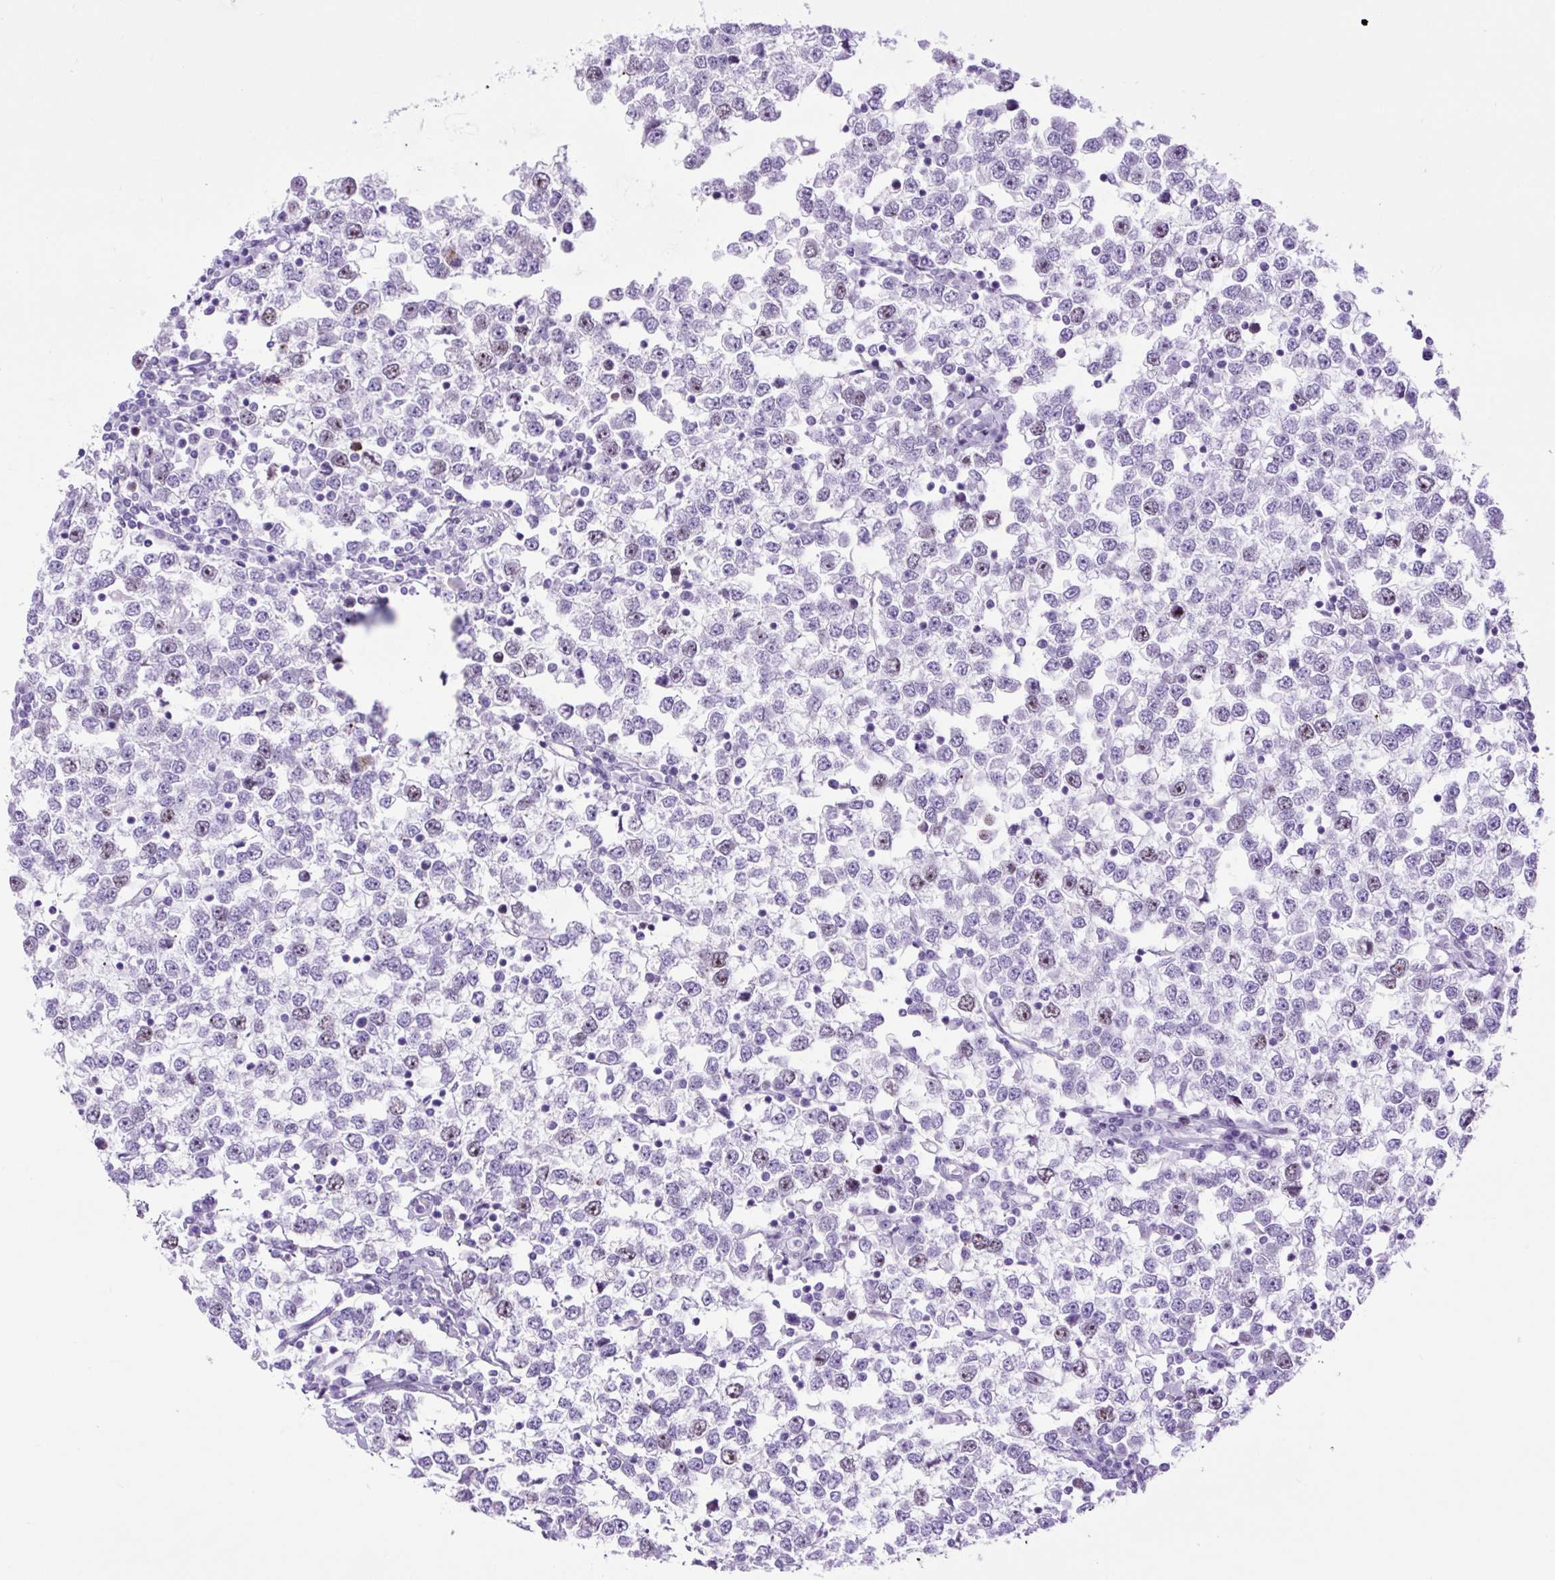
{"staining": {"intensity": "weak", "quantity": "<25%", "location": "nuclear"}, "tissue": "testis cancer", "cell_type": "Tumor cells", "image_type": "cancer", "snomed": [{"axis": "morphology", "description": "Seminoma, NOS"}, {"axis": "topography", "description": "Testis"}], "caption": "Immunohistochemical staining of human testis seminoma exhibits no significant positivity in tumor cells.", "gene": "RACGAP1", "patient": {"sex": "male", "age": 65}}